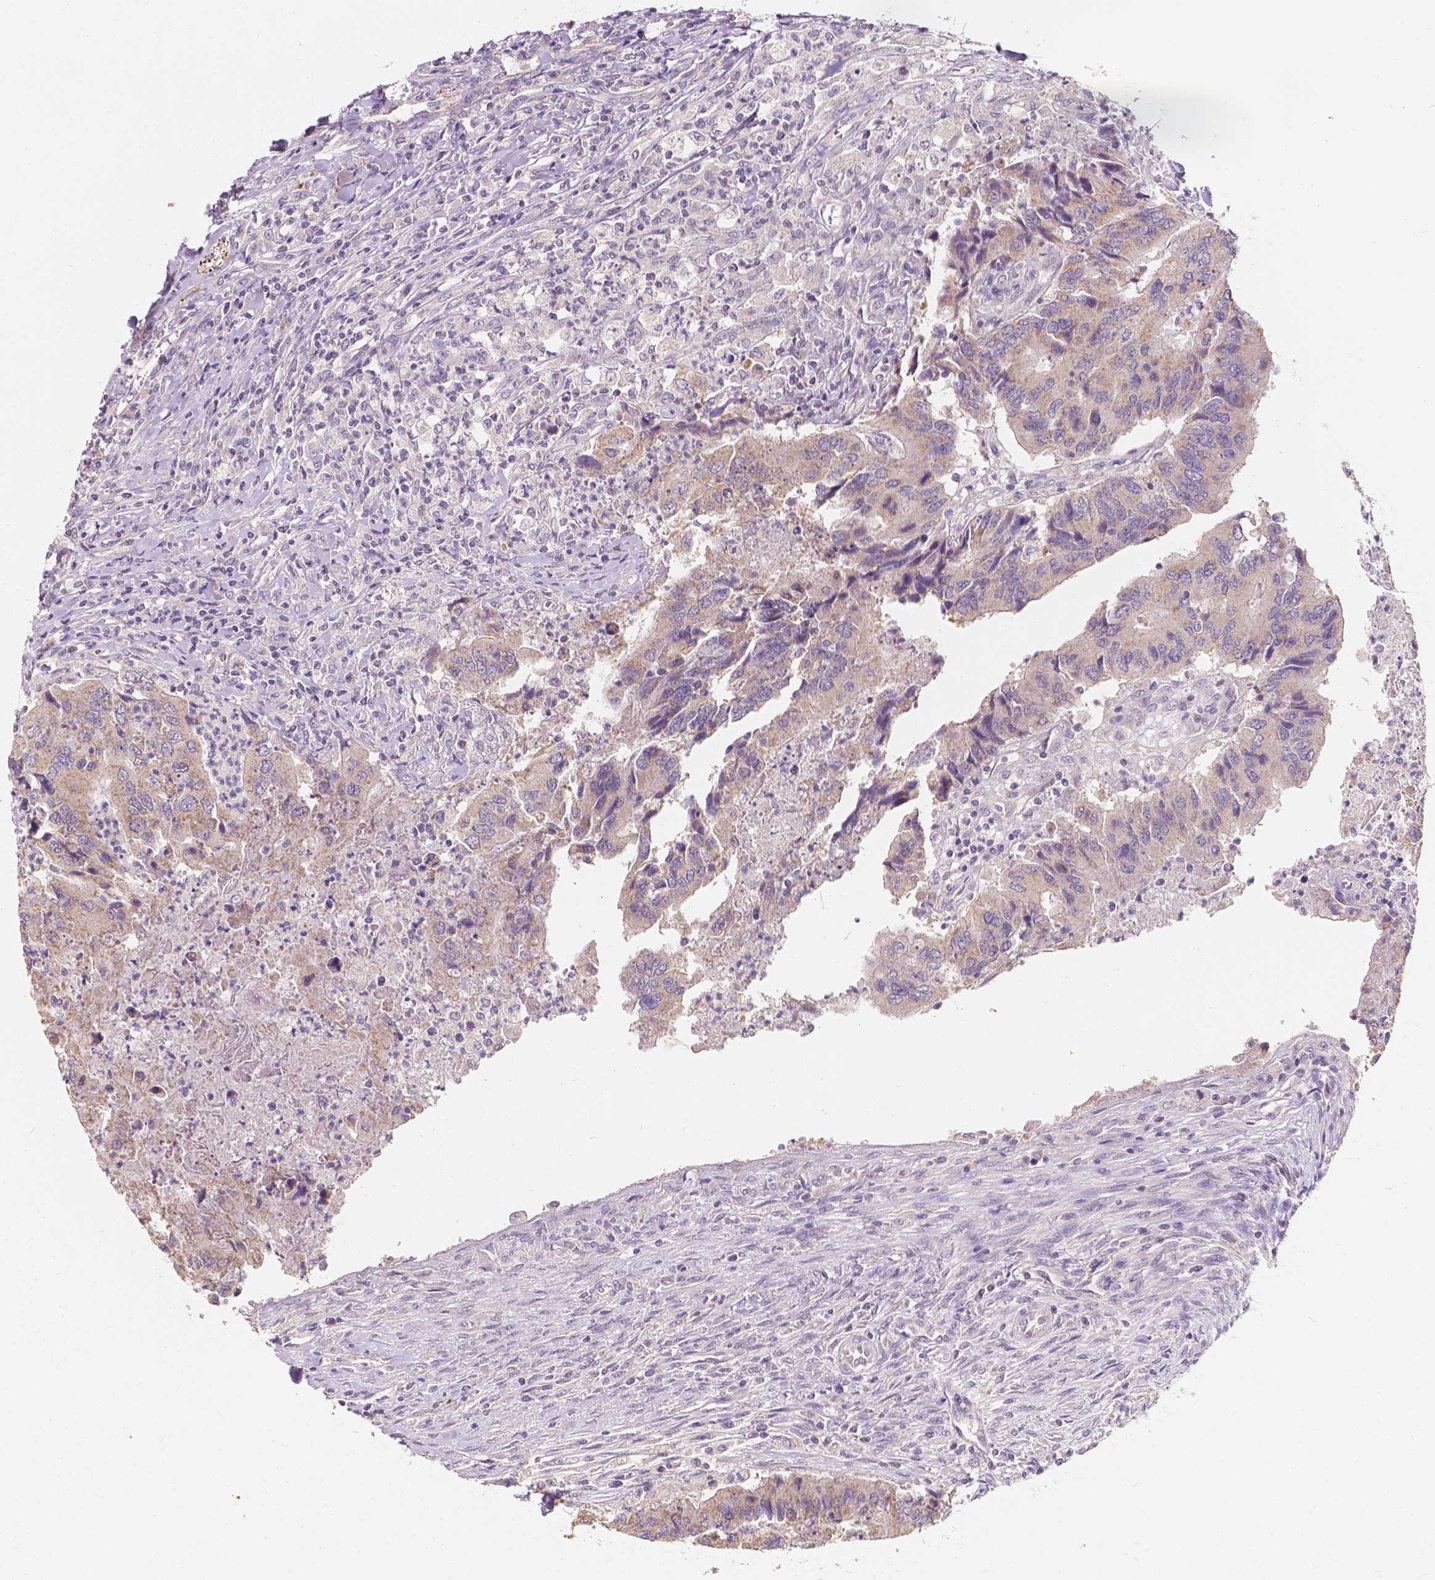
{"staining": {"intensity": "weak", "quantity": "25%-75%", "location": "cytoplasmic/membranous"}, "tissue": "colorectal cancer", "cell_type": "Tumor cells", "image_type": "cancer", "snomed": [{"axis": "morphology", "description": "Adenocarcinoma, NOS"}, {"axis": "topography", "description": "Colon"}], "caption": "Human colorectal cancer stained for a protein (brown) shows weak cytoplasmic/membranous positive positivity in approximately 25%-75% of tumor cells.", "gene": "SIRT2", "patient": {"sex": "female", "age": 67}}